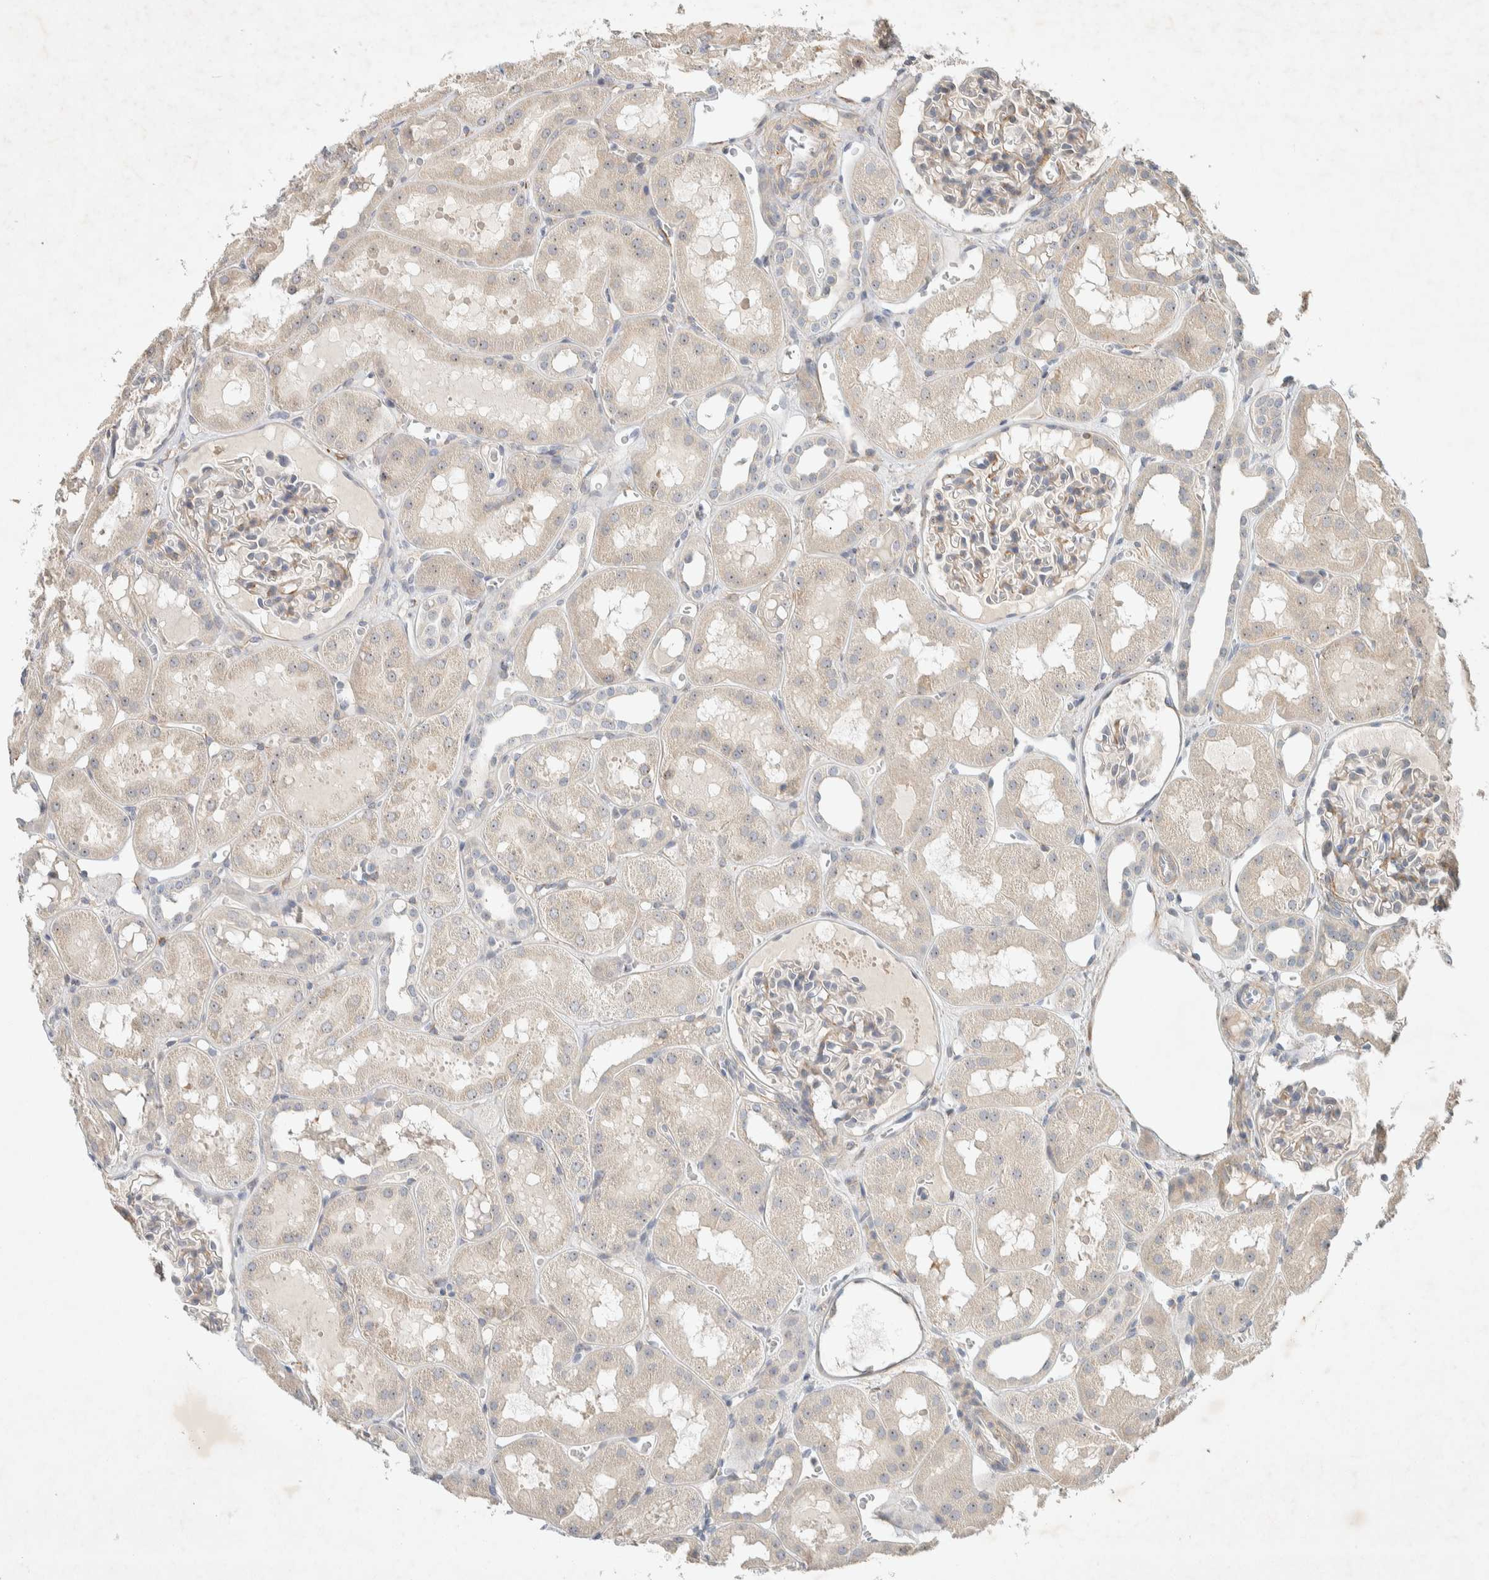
{"staining": {"intensity": "weak", "quantity": "25%-75%", "location": "cytoplasmic/membranous"}, "tissue": "kidney", "cell_type": "Cells in glomeruli", "image_type": "normal", "snomed": [{"axis": "morphology", "description": "Normal tissue, NOS"}, {"axis": "topography", "description": "Kidney"}, {"axis": "topography", "description": "Urinary bladder"}], "caption": "A high-resolution histopathology image shows IHC staining of unremarkable kidney, which reveals weak cytoplasmic/membranous positivity in approximately 25%-75% of cells in glomeruli.", "gene": "KLHL40", "patient": {"sex": "male", "age": 16}}